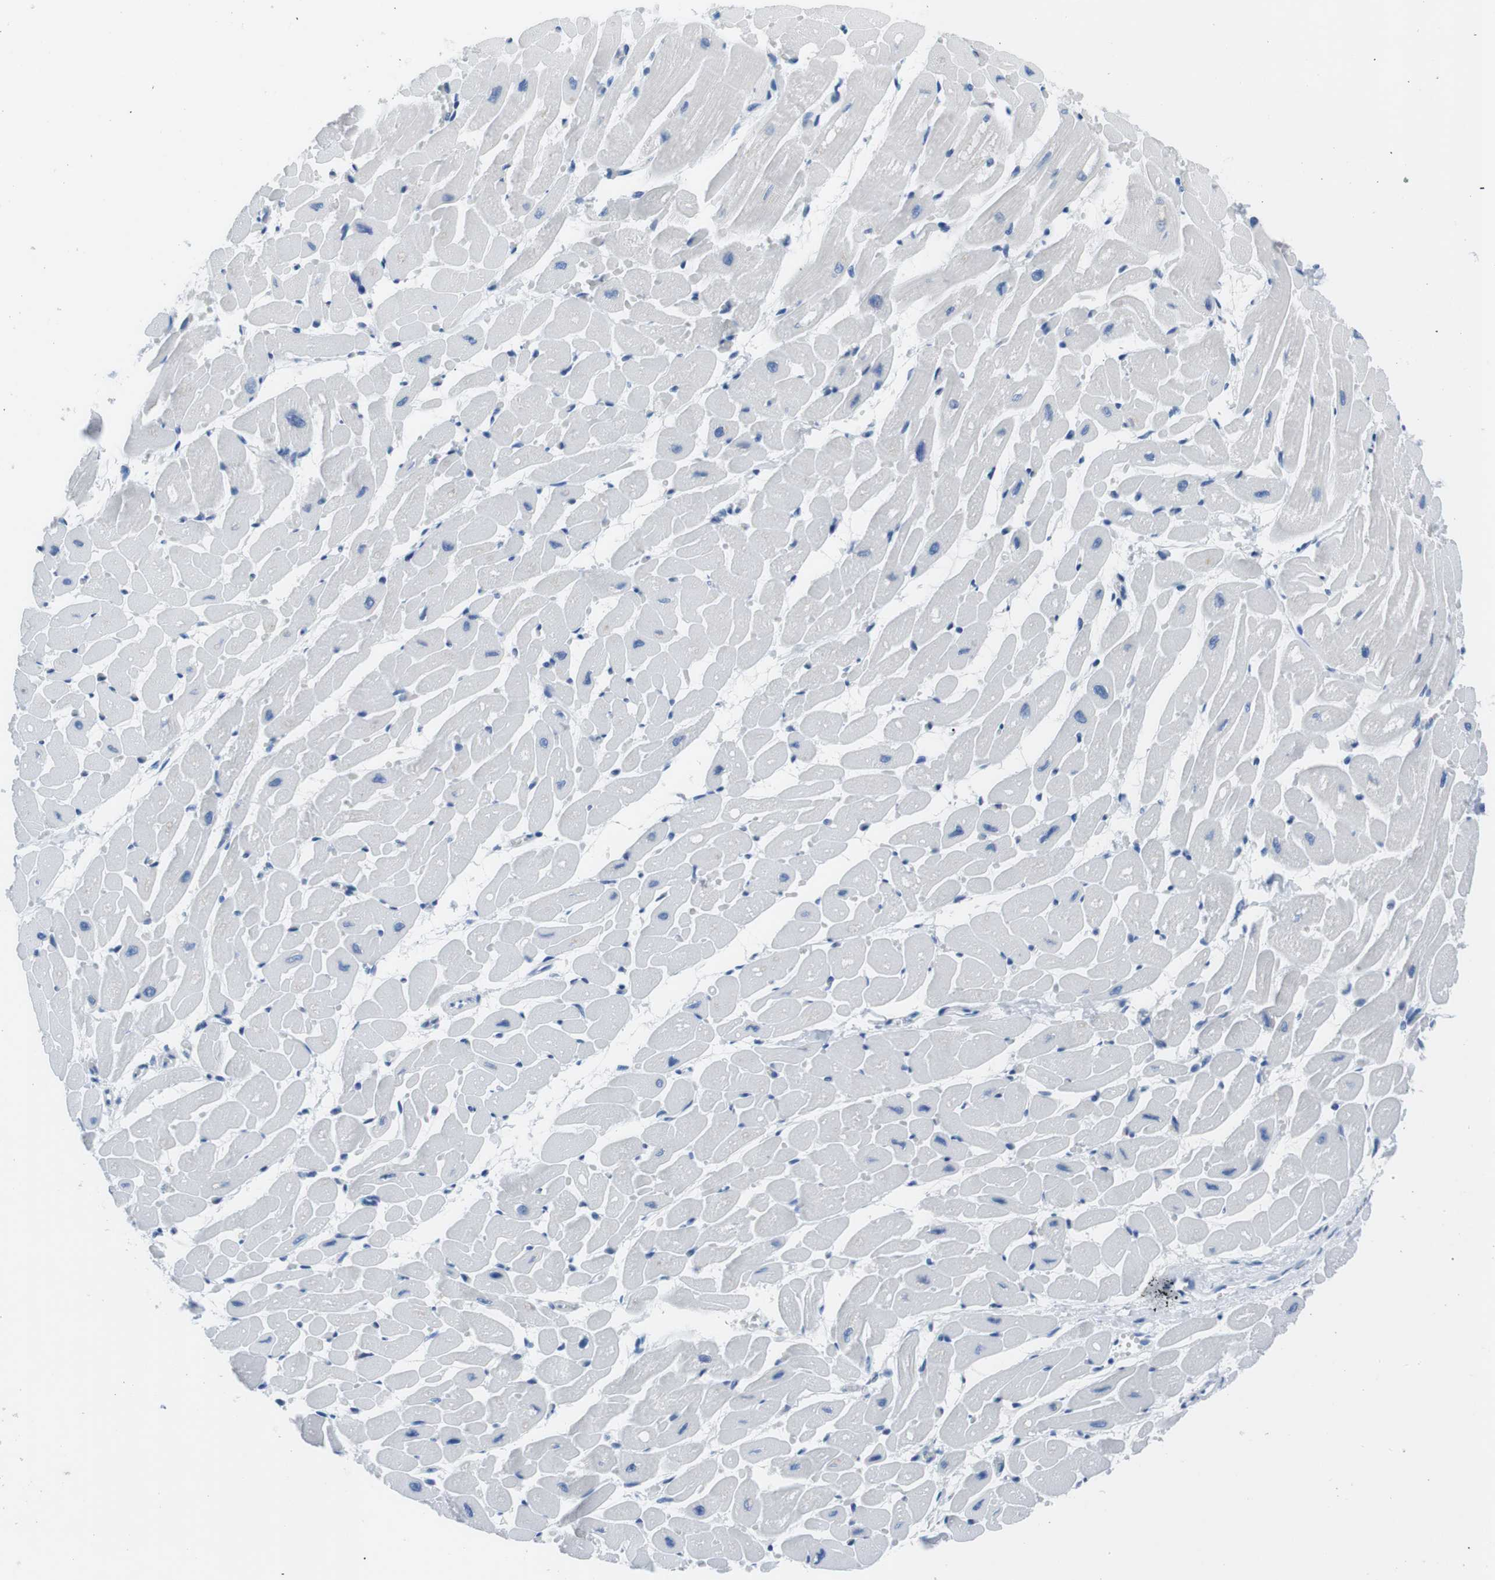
{"staining": {"intensity": "weak", "quantity": "<25%", "location": "cytoplasmic/membranous"}, "tissue": "heart muscle", "cell_type": "Cardiomyocytes", "image_type": "normal", "snomed": [{"axis": "morphology", "description": "Normal tissue, NOS"}, {"axis": "topography", "description": "Heart"}], "caption": "This is an immunohistochemistry (IHC) micrograph of benign heart muscle. There is no positivity in cardiomyocytes.", "gene": "MUC2", "patient": {"sex": "male", "age": 45}}